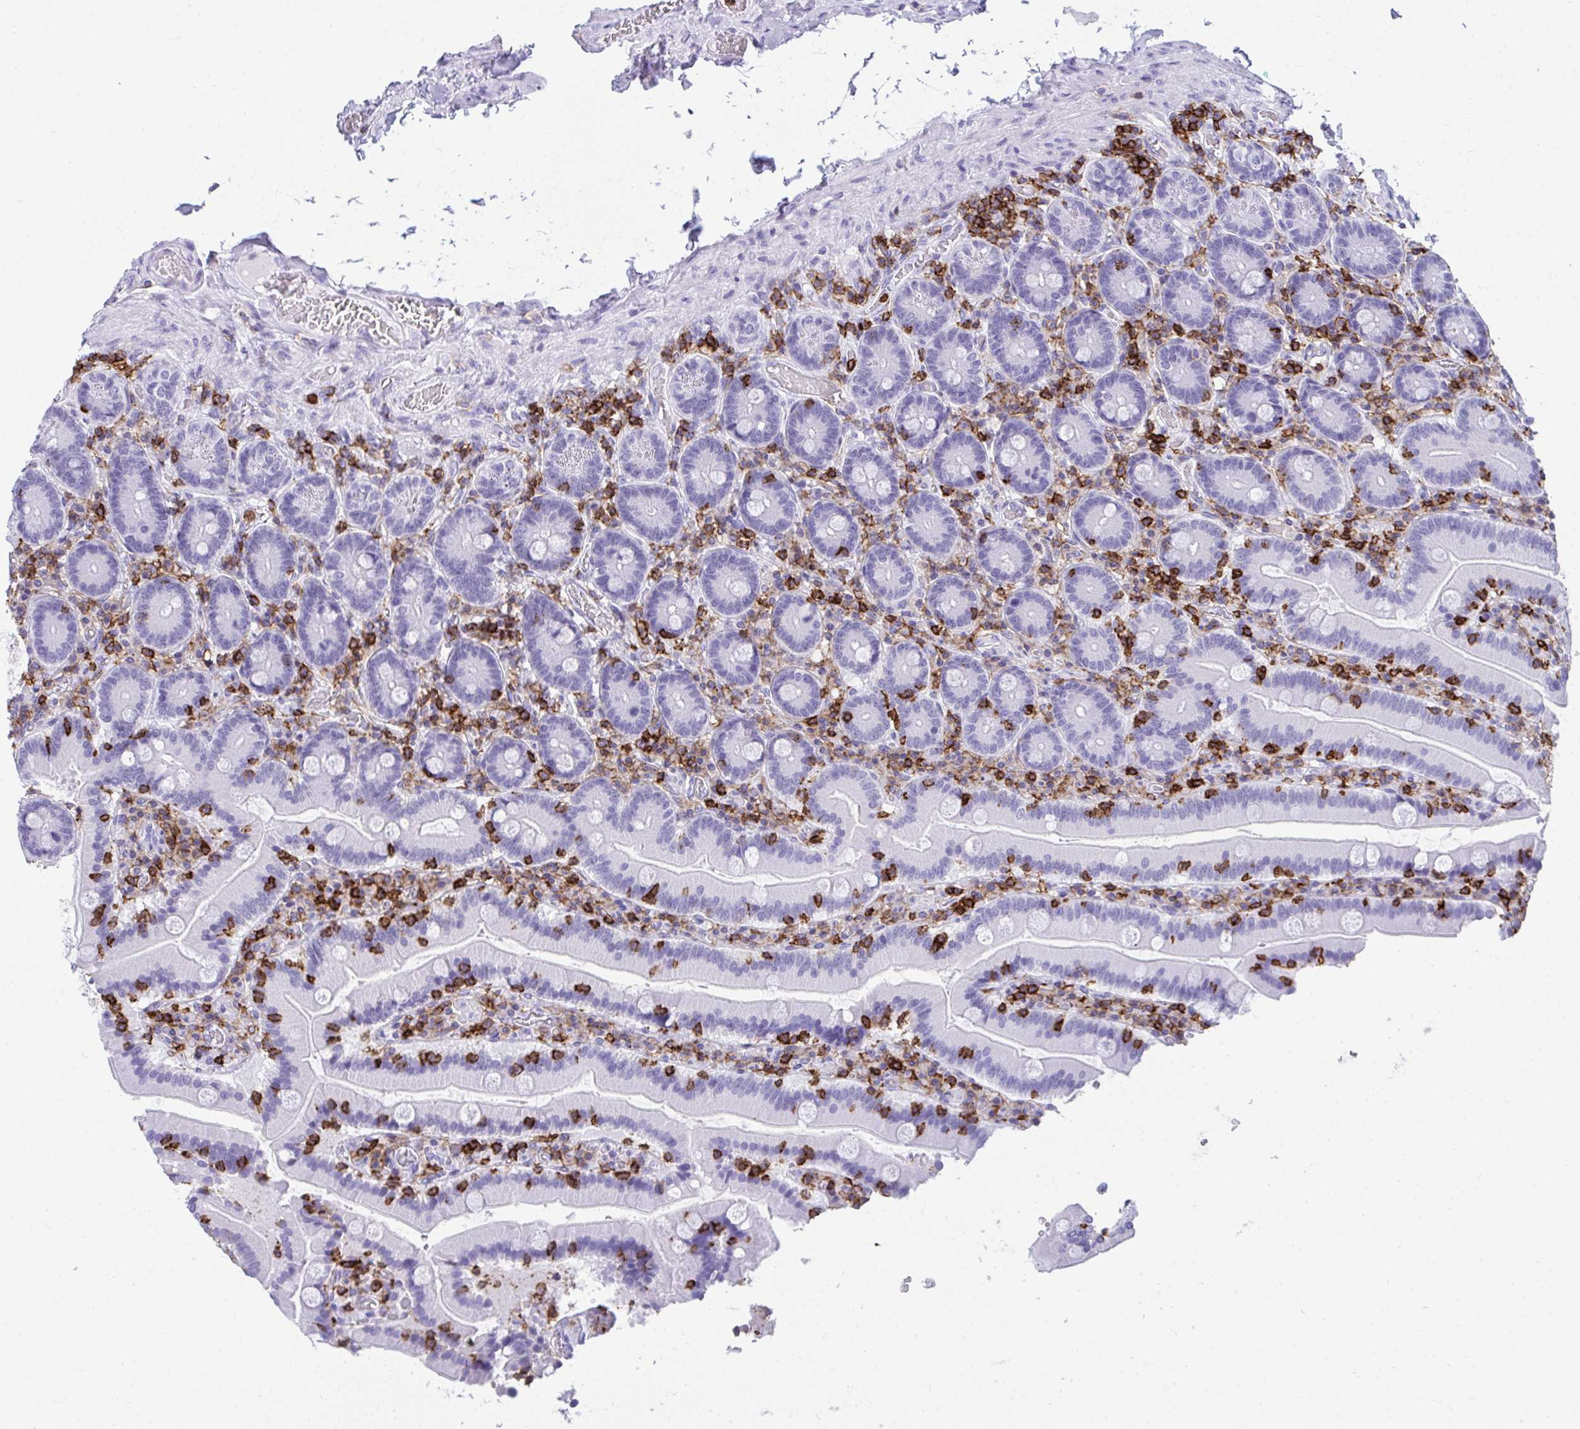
{"staining": {"intensity": "negative", "quantity": "none", "location": "none"}, "tissue": "duodenum", "cell_type": "Glandular cells", "image_type": "normal", "snomed": [{"axis": "morphology", "description": "Normal tissue, NOS"}, {"axis": "topography", "description": "Duodenum"}], "caption": "There is no significant positivity in glandular cells of duodenum.", "gene": "SPN", "patient": {"sex": "female", "age": 62}}